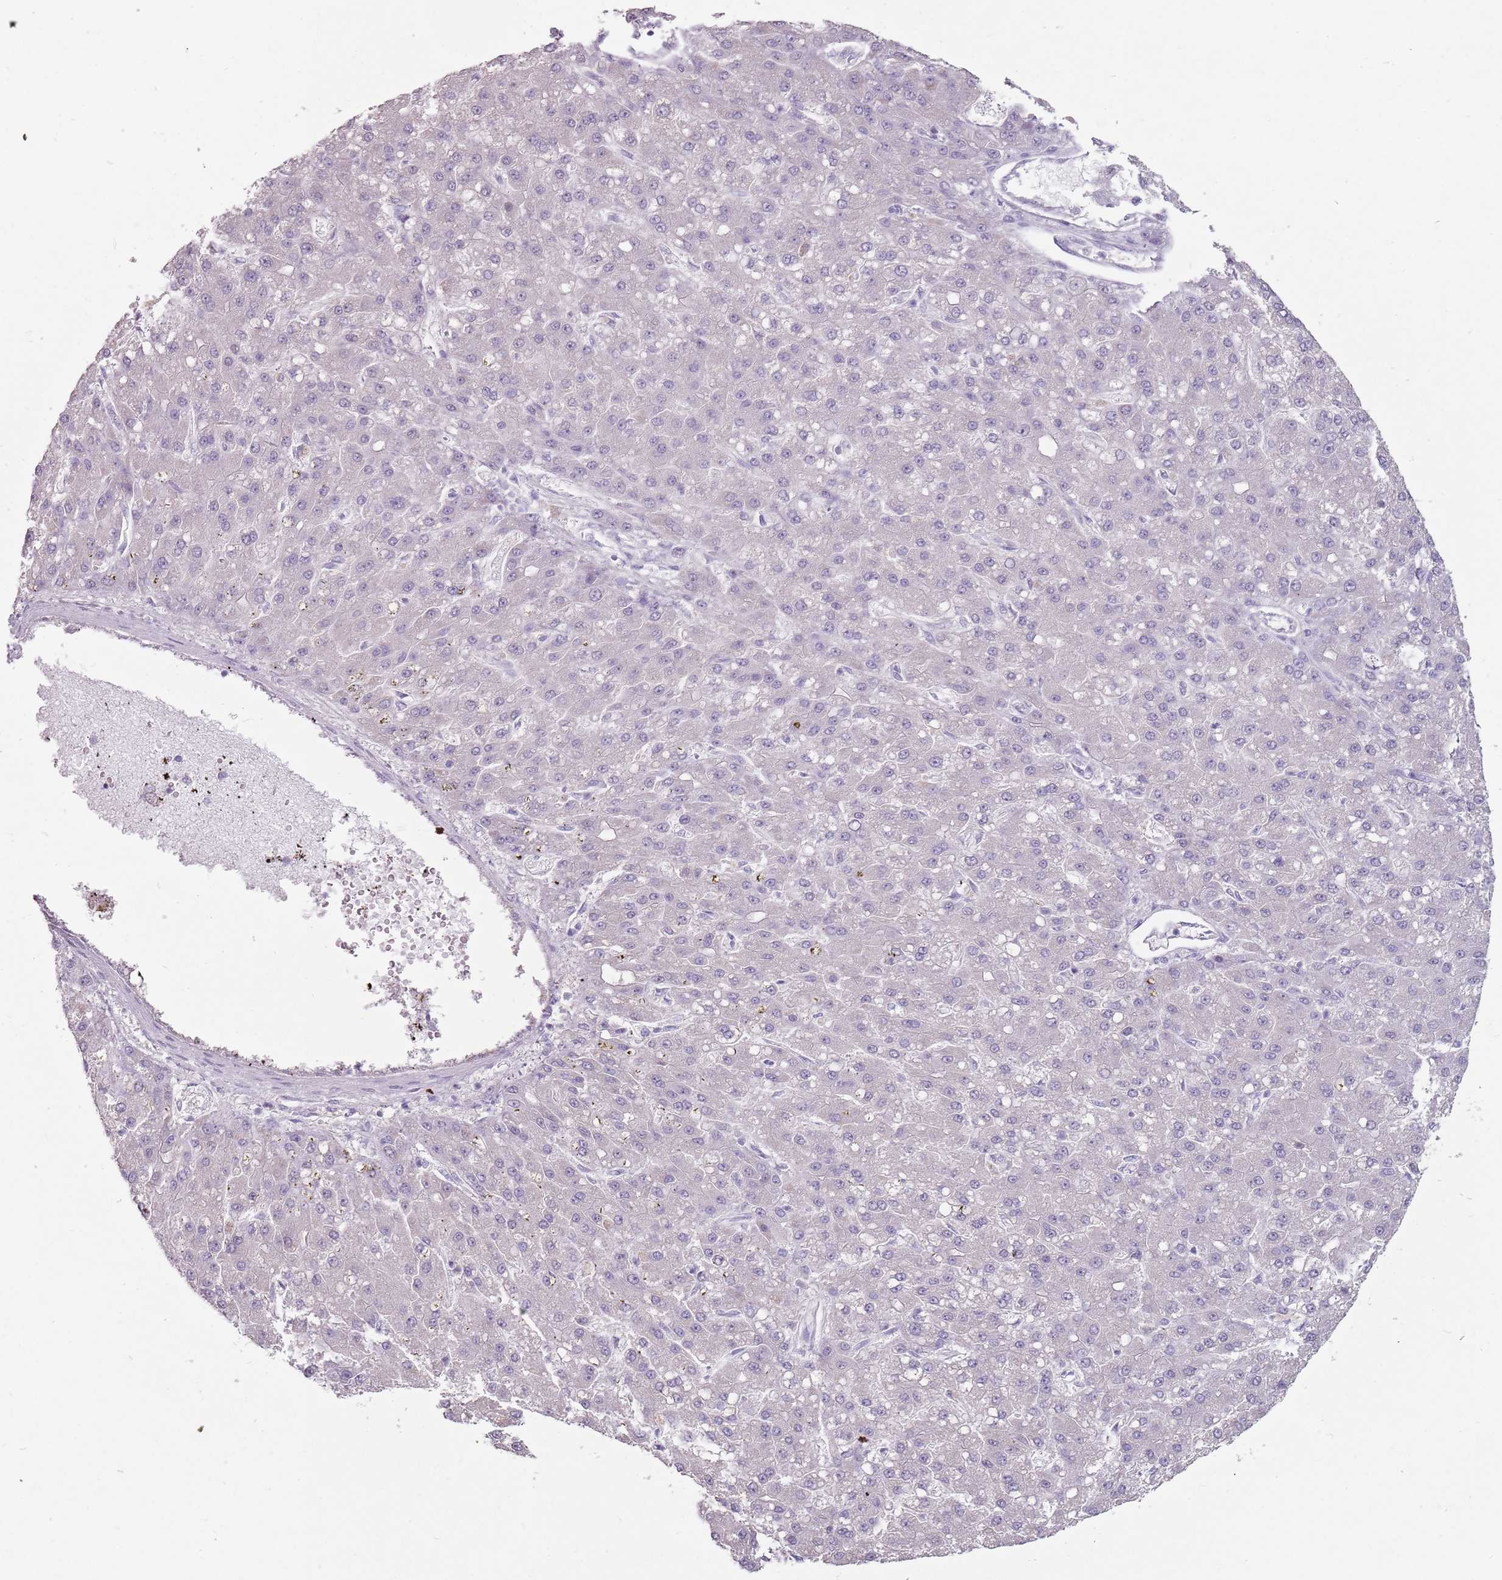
{"staining": {"intensity": "negative", "quantity": "none", "location": "none"}, "tissue": "liver cancer", "cell_type": "Tumor cells", "image_type": "cancer", "snomed": [{"axis": "morphology", "description": "Carcinoma, Hepatocellular, NOS"}, {"axis": "topography", "description": "Liver"}], "caption": "DAB immunohistochemical staining of liver hepatocellular carcinoma shows no significant positivity in tumor cells.", "gene": "STYK1", "patient": {"sex": "male", "age": 67}}